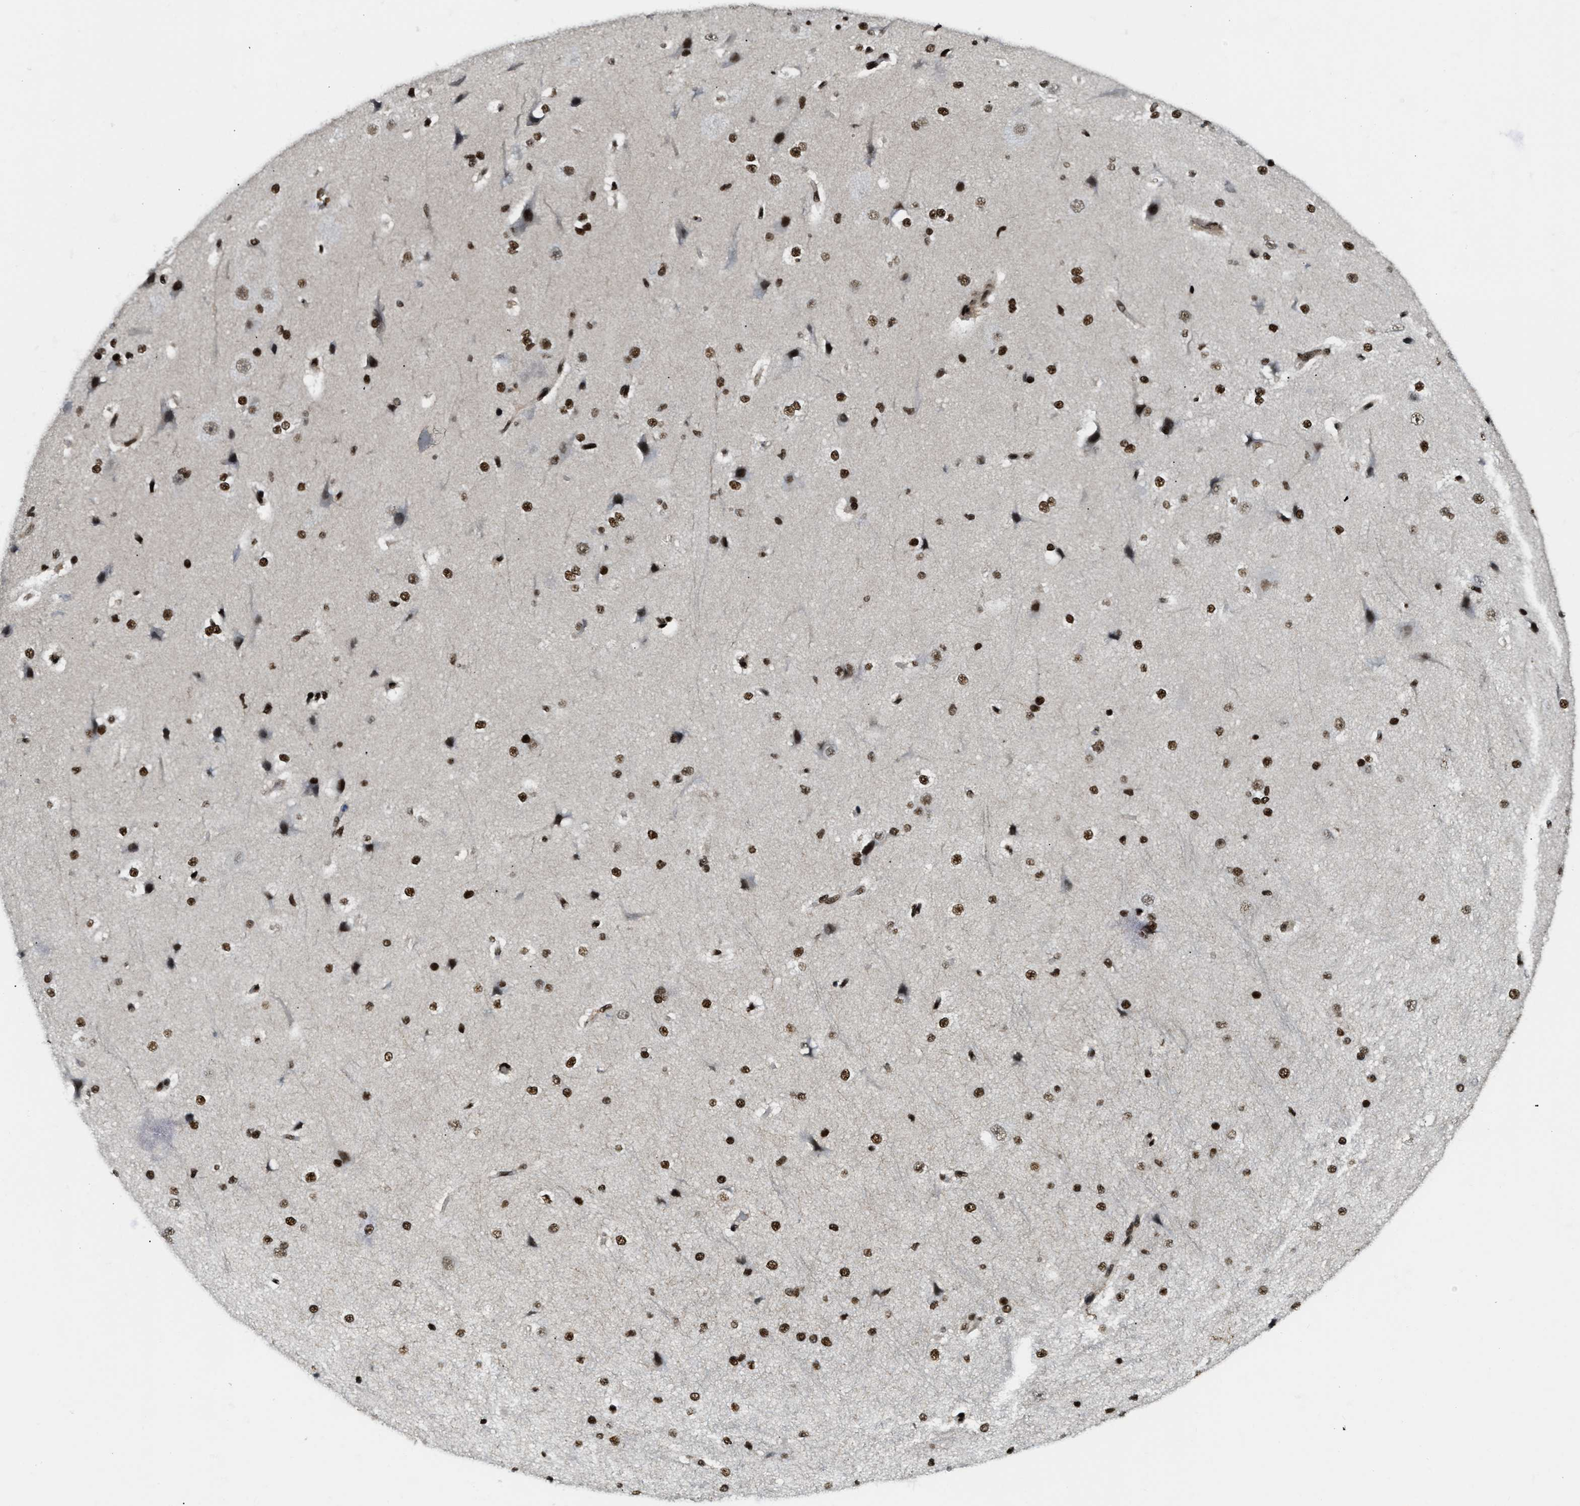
{"staining": {"intensity": "moderate", "quantity": "25%-75%", "location": "nuclear"}, "tissue": "cerebral cortex", "cell_type": "Endothelial cells", "image_type": "normal", "snomed": [{"axis": "morphology", "description": "Normal tissue, NOS"}, {"axis": "morphology", "description": "Developmental malformation"}, {"axis": "topography", "description": "Cerebral cortex"}], "caption": "Normal cerebral cortex reveals moderate nuclear expression in about 25%-75% of endothelial cells.", "gene": "NUMA1", "patient": {"sex": "female", "age": 30}}